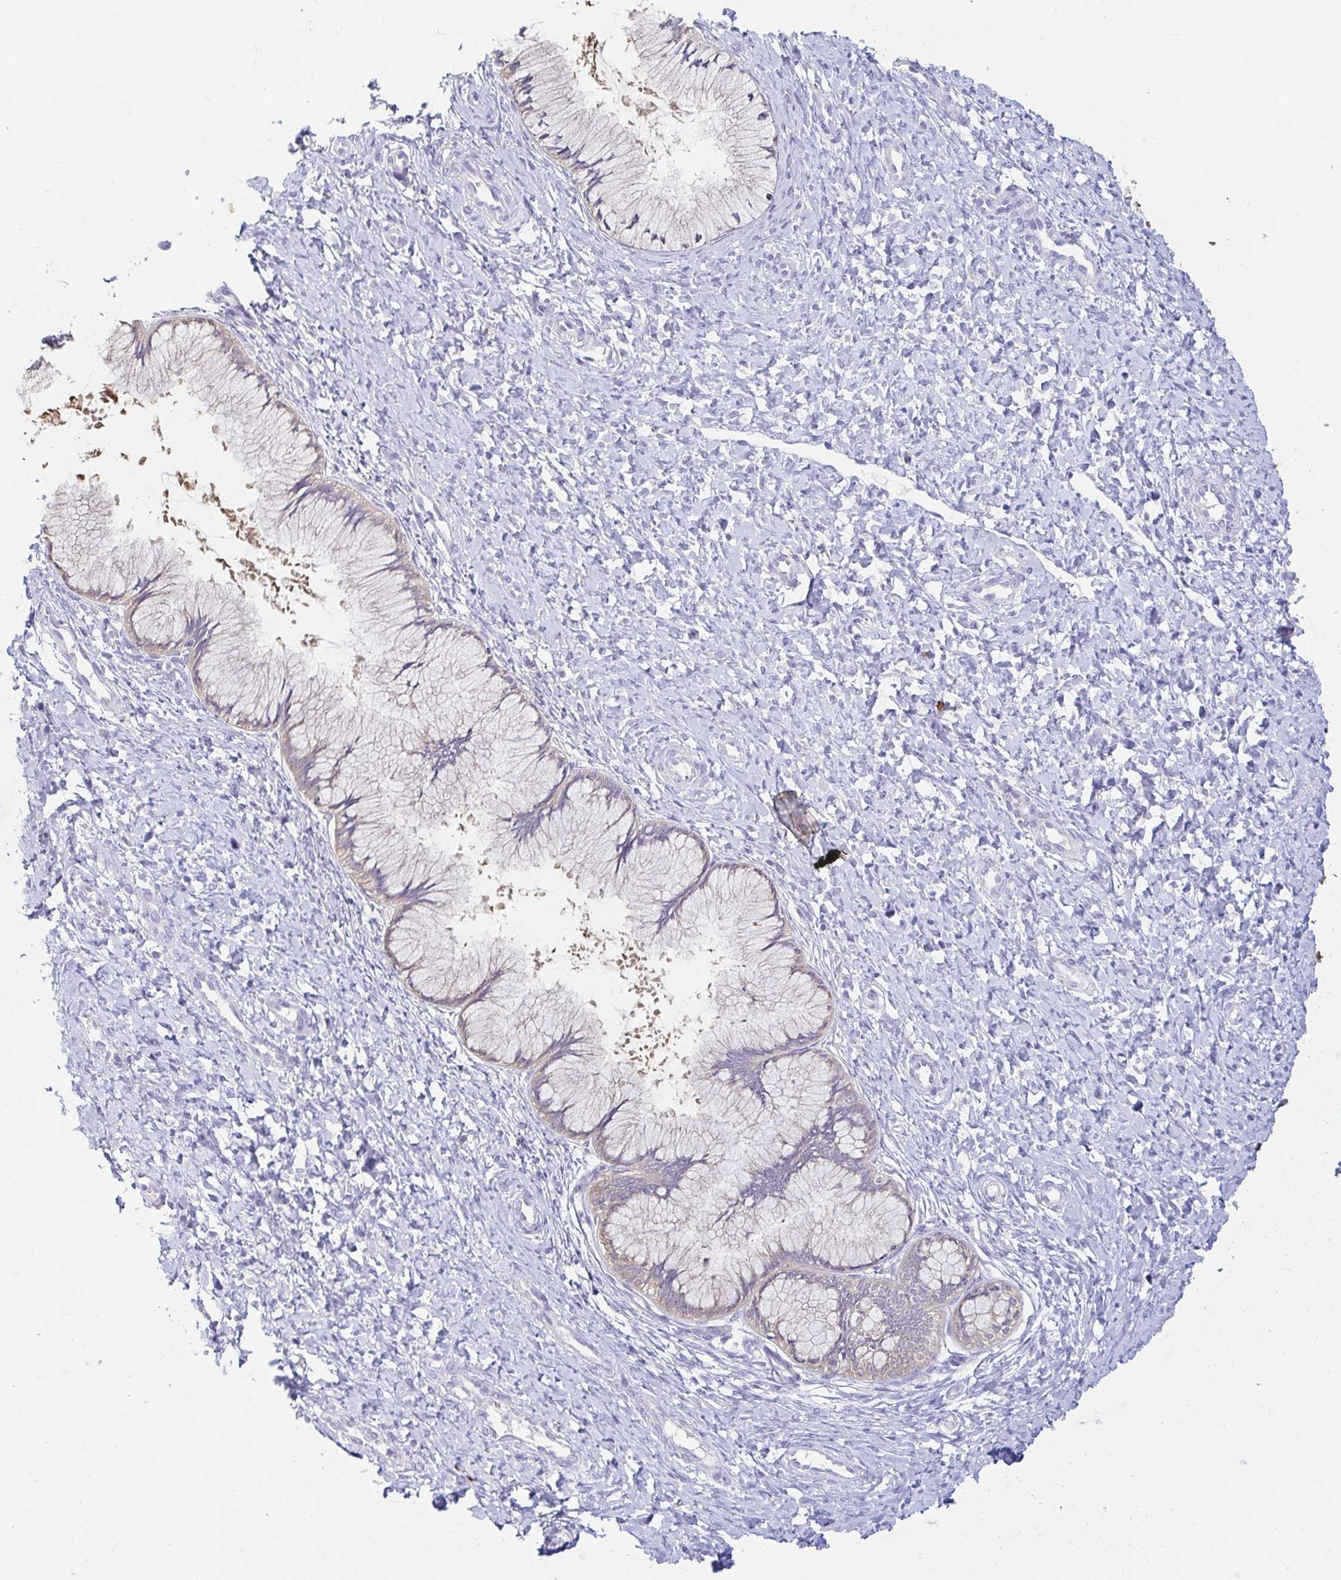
{"staining": {"intensity": "negative", "quantity": "none", "location": "none"}, "tissue": "cervix", "cell_type": "Glandular cells", "image_type": "normal", "snomed": [{"axis": "morphology", "description": "Normal tissue, NOS"}, {"axis": "topography", "description": "Cervix"}], "caption": "Glandular cells show no significant positivity in normal cervix. The staining is performed using DAB (3,3'-diaminobenzidine) brown chromogen with nuclei counter-stained in using hematoxylin.", "gene": "ADH1A", "patient": {"sex": "female", "age": 37}}